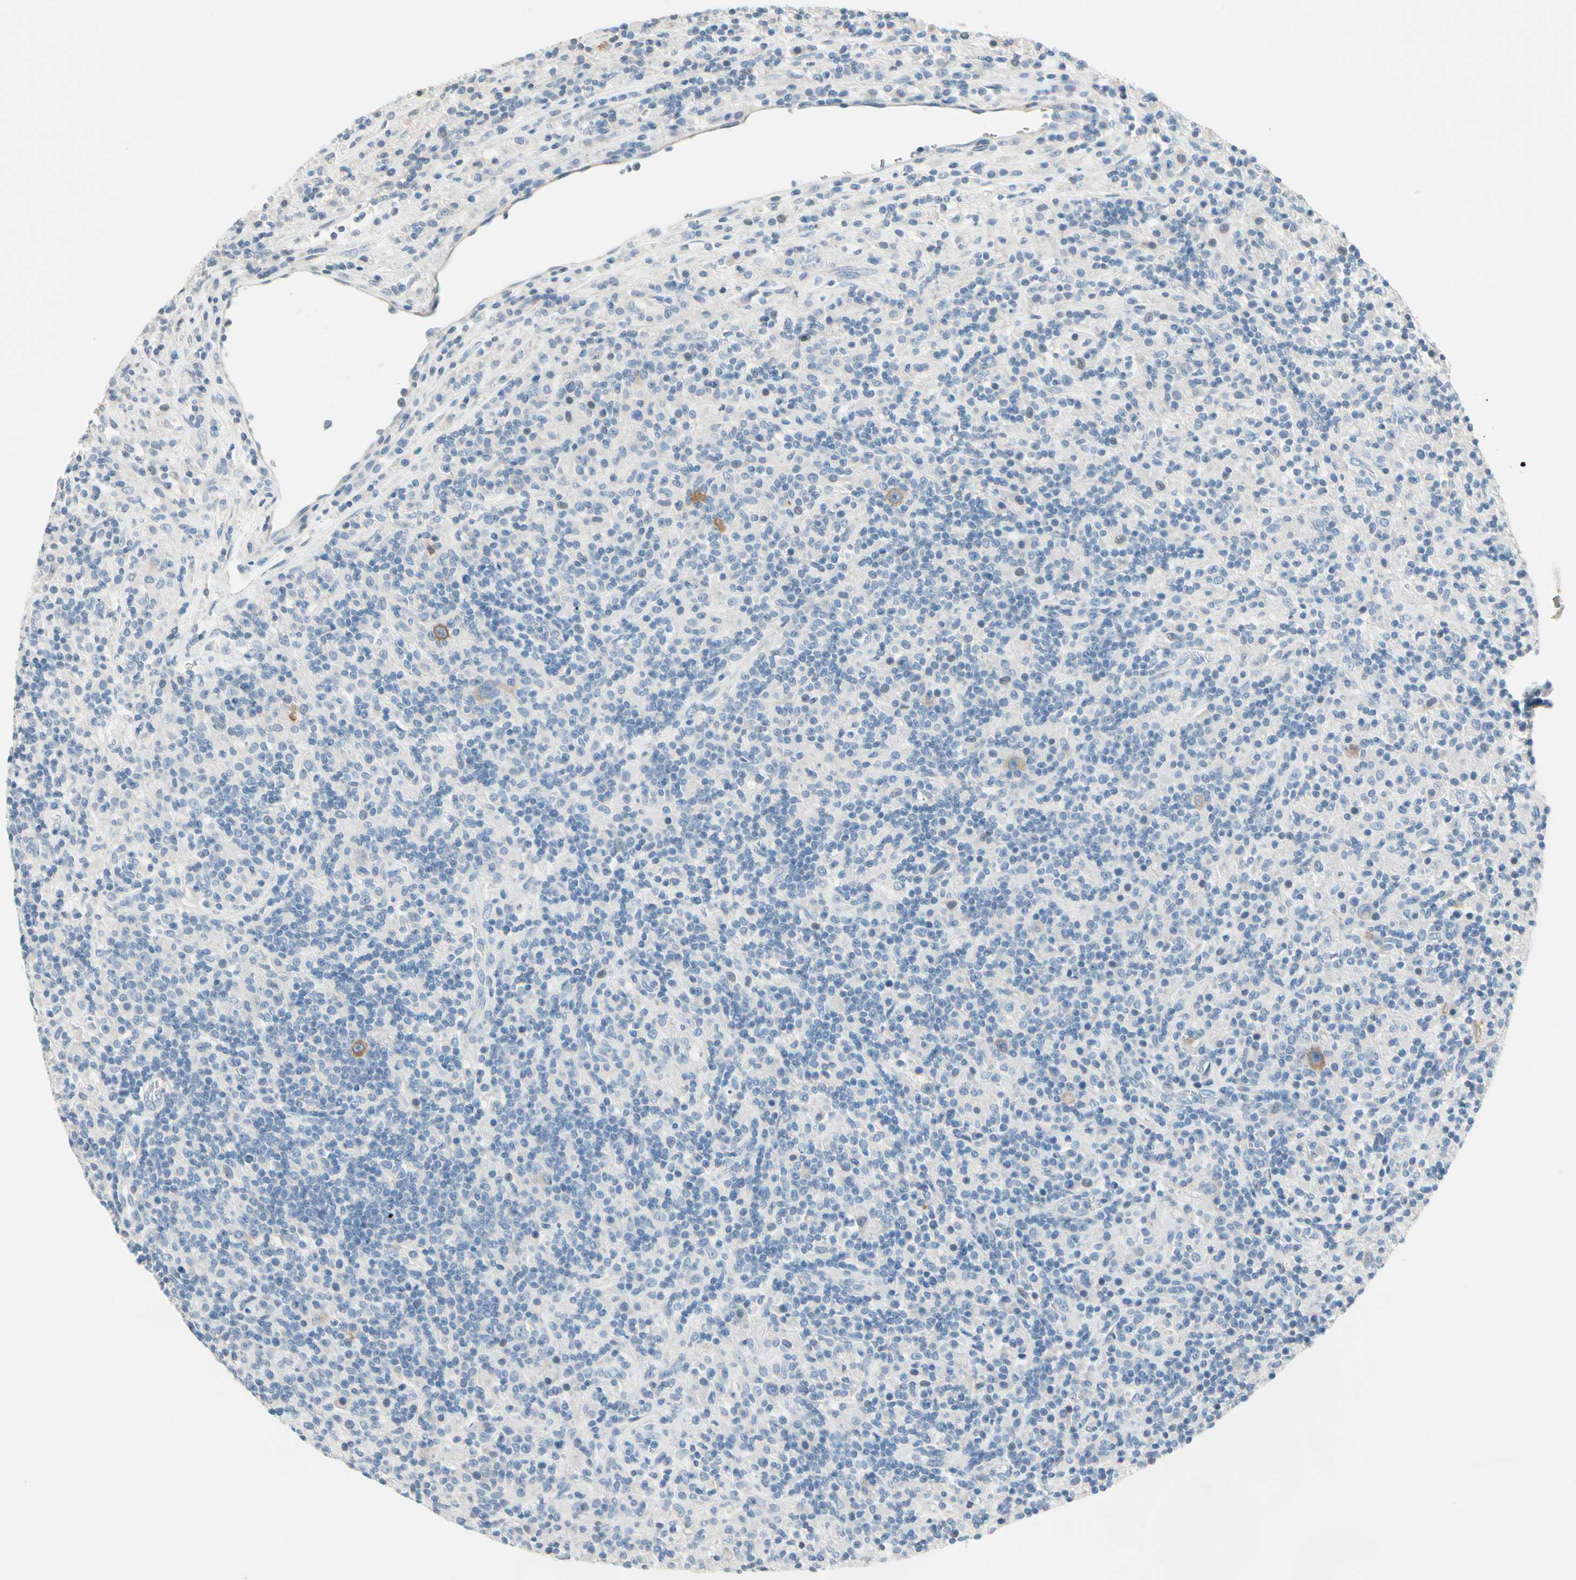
{"staining": {"intensity": "weak", "quantity": "25%-75%", "location": "cytoplasmic/membranous"}, "tissue": "lymphoma", "cell_type": "Tumor cells", "image_type": "cancer", "snomed": [{"axis": "morphology", "description": "Hodgkin's disease, NOS"}, {"axis": "topography", "description": "Lymph node"}], "caption": "This is an image of immunohistochemistry staining of lymphoma, which shows weak positivity in the cytoplasmic/membranous of tumor cells.", "gene": "STK40", "patient": {"sex": "male", "age": 70}}